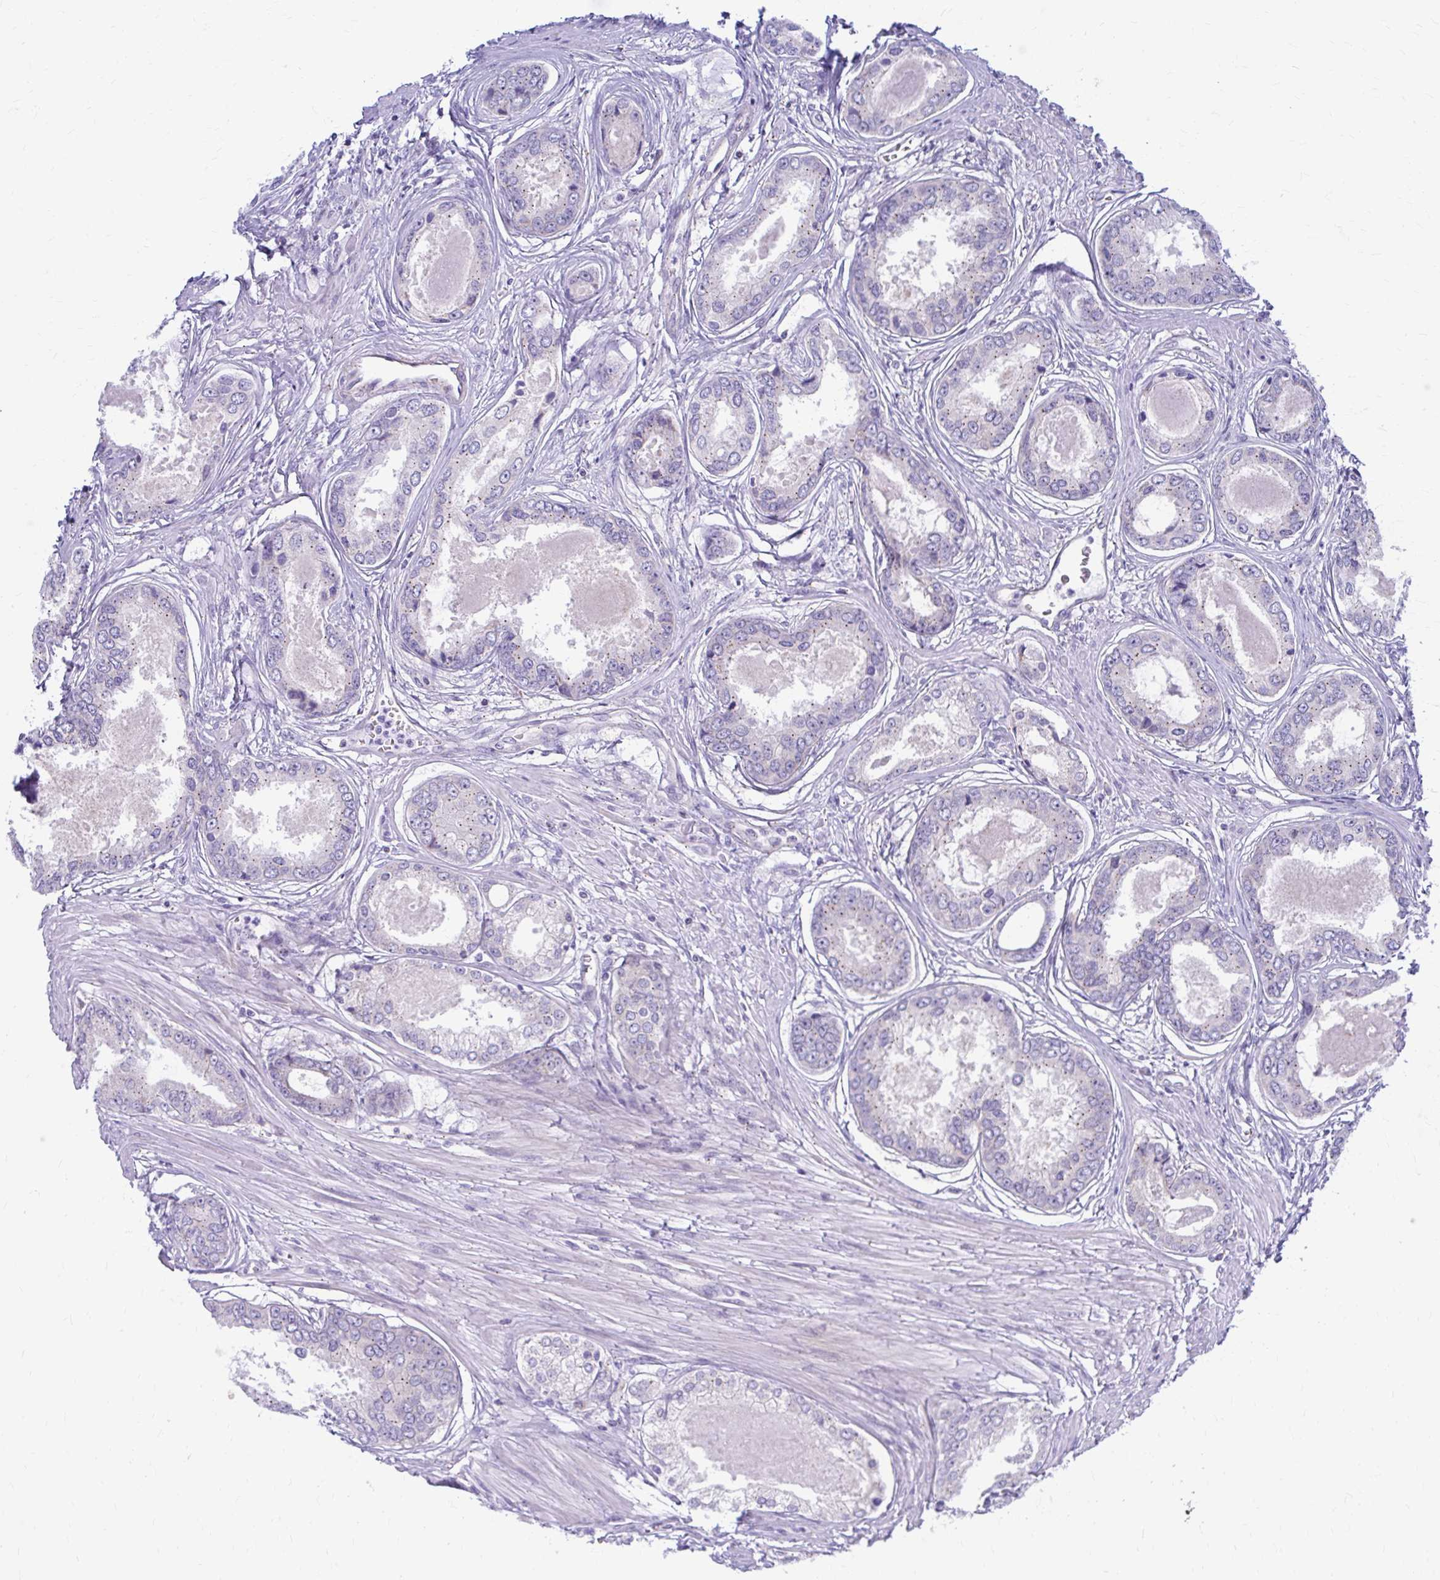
{"staining": {"intensity": "moderate", "quantity": "25%-75%", "location": "cytoplasmic/membranous"}, "tissue": "prostate cancer", "cell_type": "Tumor cells", "image_type": "cancer", "snomed": [{"axis": "morphology", "description": "Adenocarcinoma, Low grade"}, {"axis": "topography", "description": "Prostate"}], "caption": "Protein expression analysis of human prostate low-grade adenocarcinoma reveals moderate cytoplasmic/membranous positivity in approximately 25%-75% of tumor cells.", "gene": "RADIL", "patient": {"sex": "male", "age": 68}}